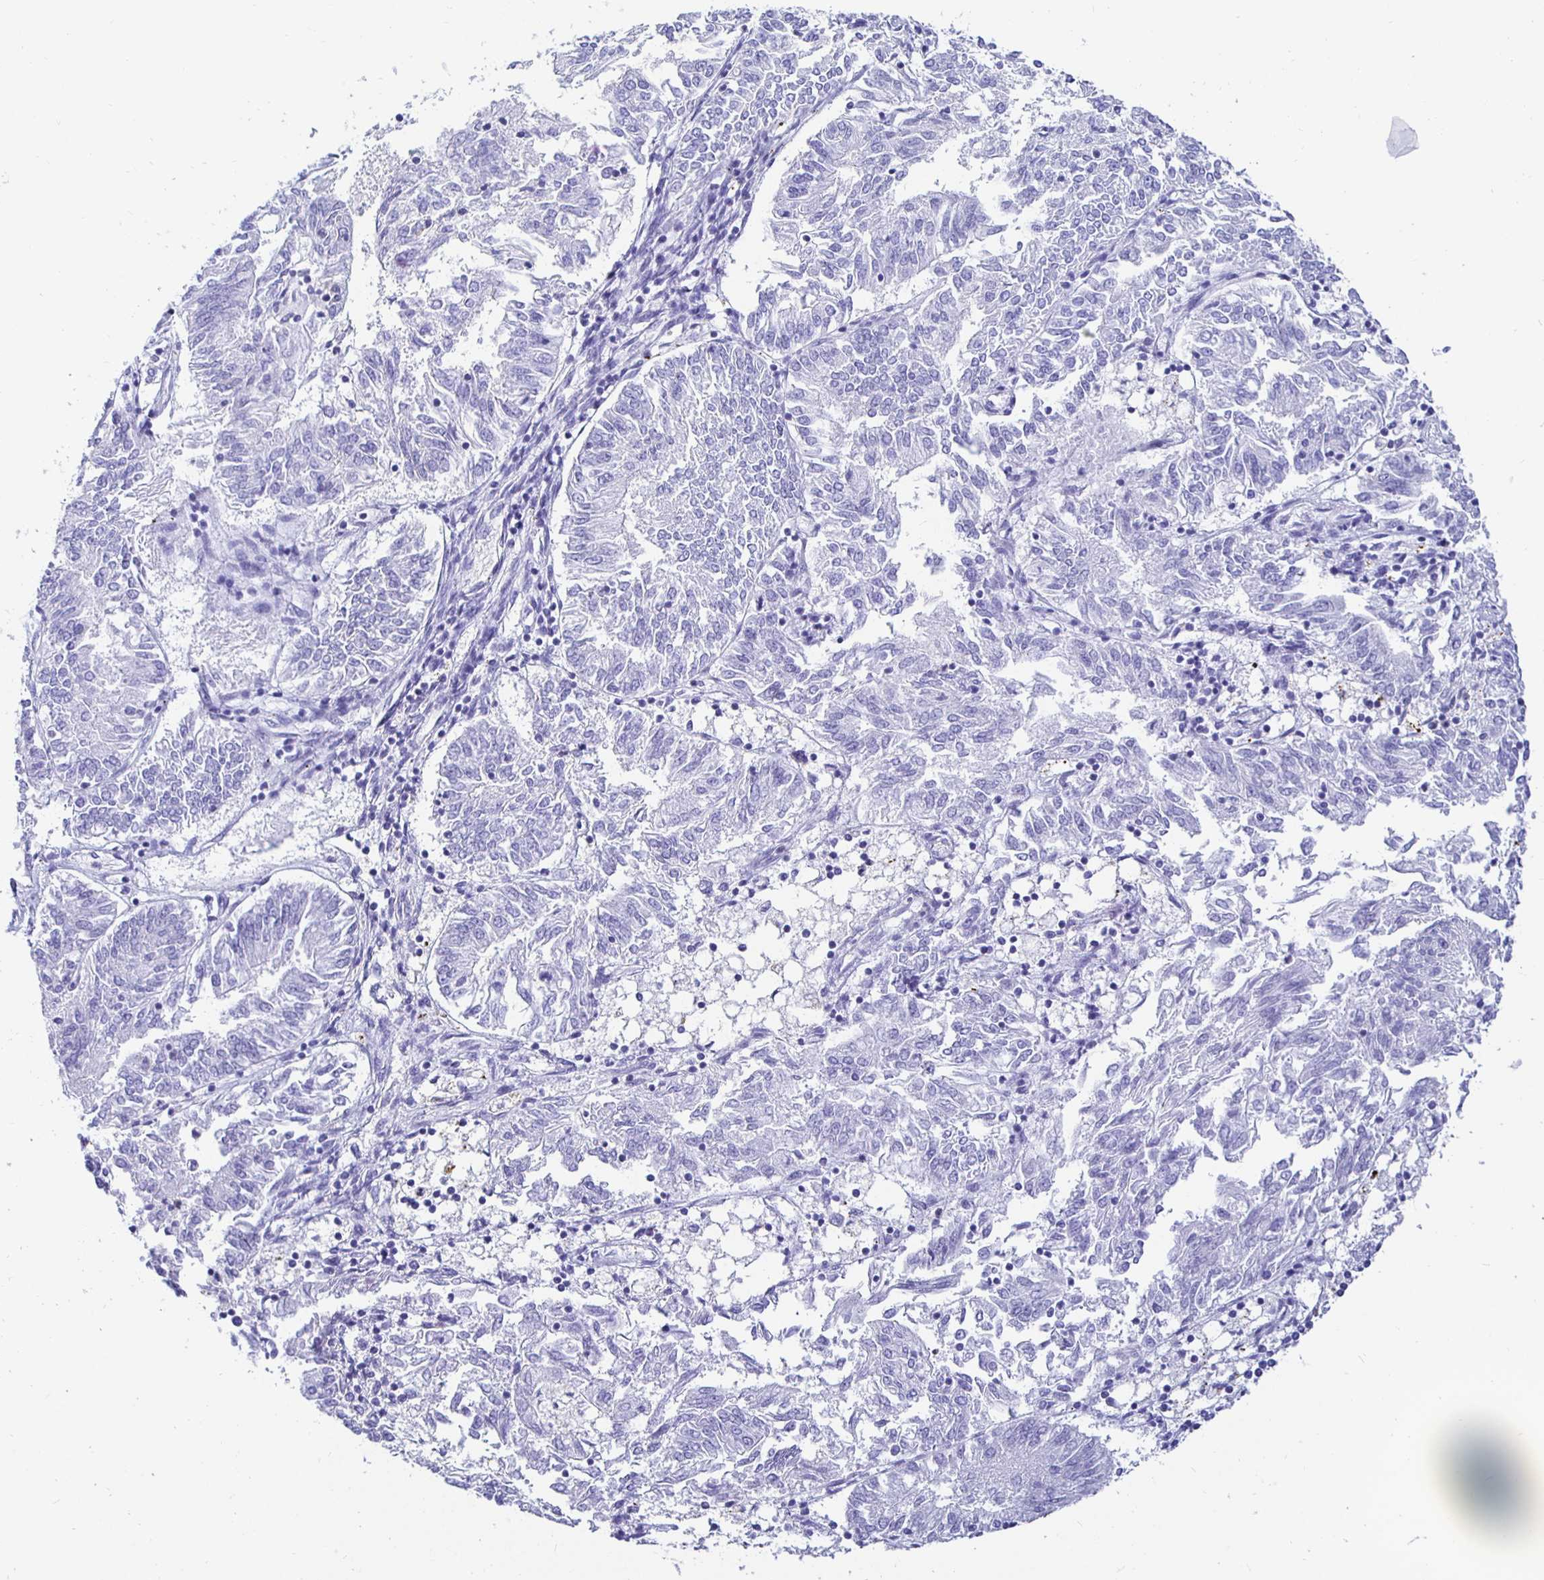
{"staining": {"intensity": "negative", "quantity": "none", "location": "none"}, "tissue": "endometrial cancer", "cell_type": "Tumor cells", "image_type": "cancer", "snomed": [{"axis": "morphology", "description": "Adenocarcinoma, NOS"}, {"axis": "topography", "description": "Endometrium"}], "caption": "Tumor cells show no significant positivity in endometrial cancer (adenocarcinoma).", "gene": "UMOD", "patient": {"sex": "female", "age": 58}}